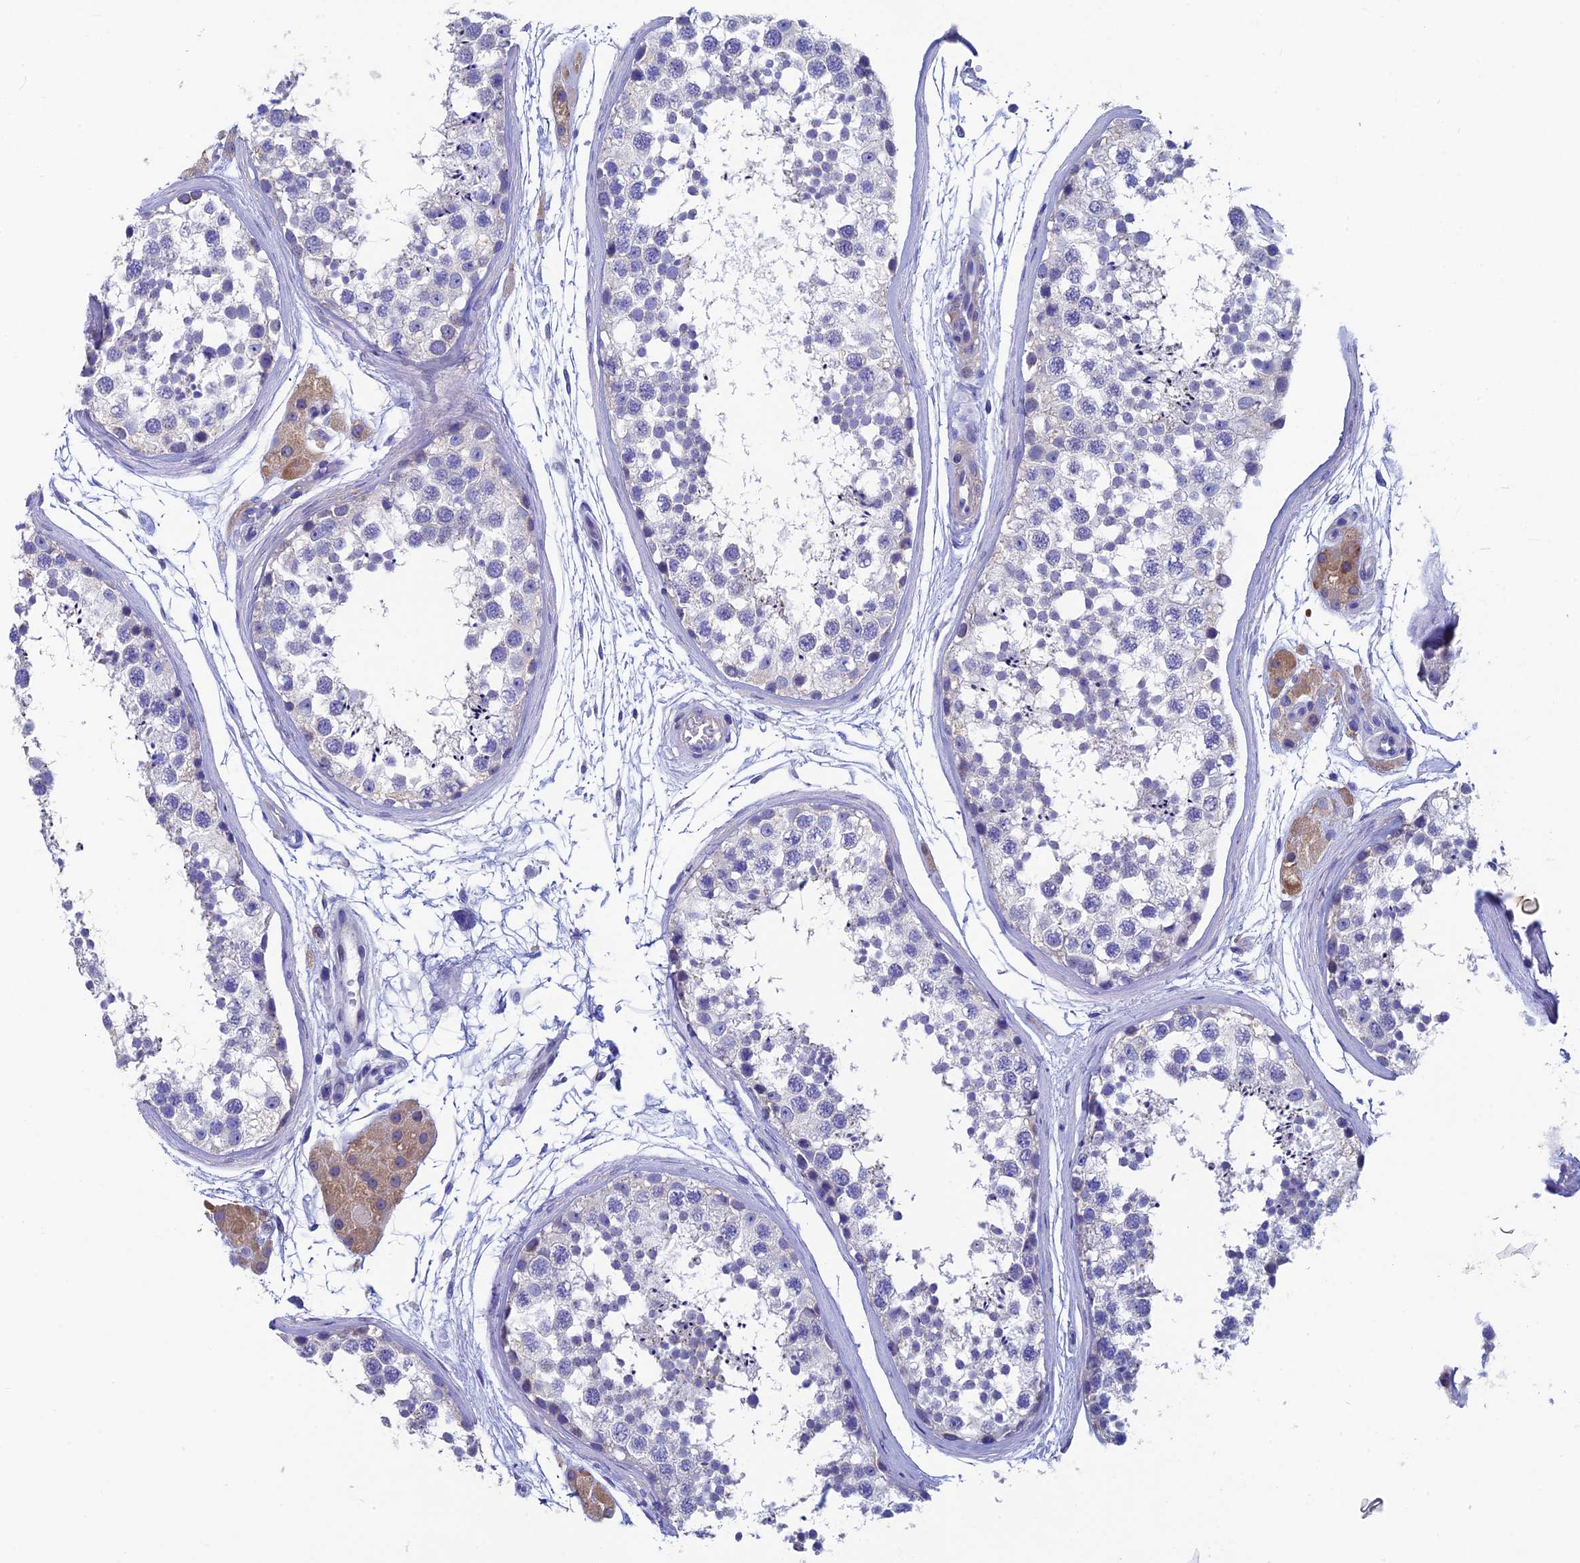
{"staining": {"intensity": "negative", "quantity": "none", "location": "none"}, "tissue": "testis", "cell_type": "Cells in seminiferous ducts", "image_type": "normal", "snomed": [{"axis": "morphology", "description": "Normal tissue, NOS"}, {"axis": "topography", "description": "Testis"}], "caption": "DAB (3,3'-diaminobenzidine) immunohistochemical staining of normal testis exhibits no significant expression in cells in seminiferous ducts.", "gene": "ADH7", "patient": {"sex": "male", "age": 56}}